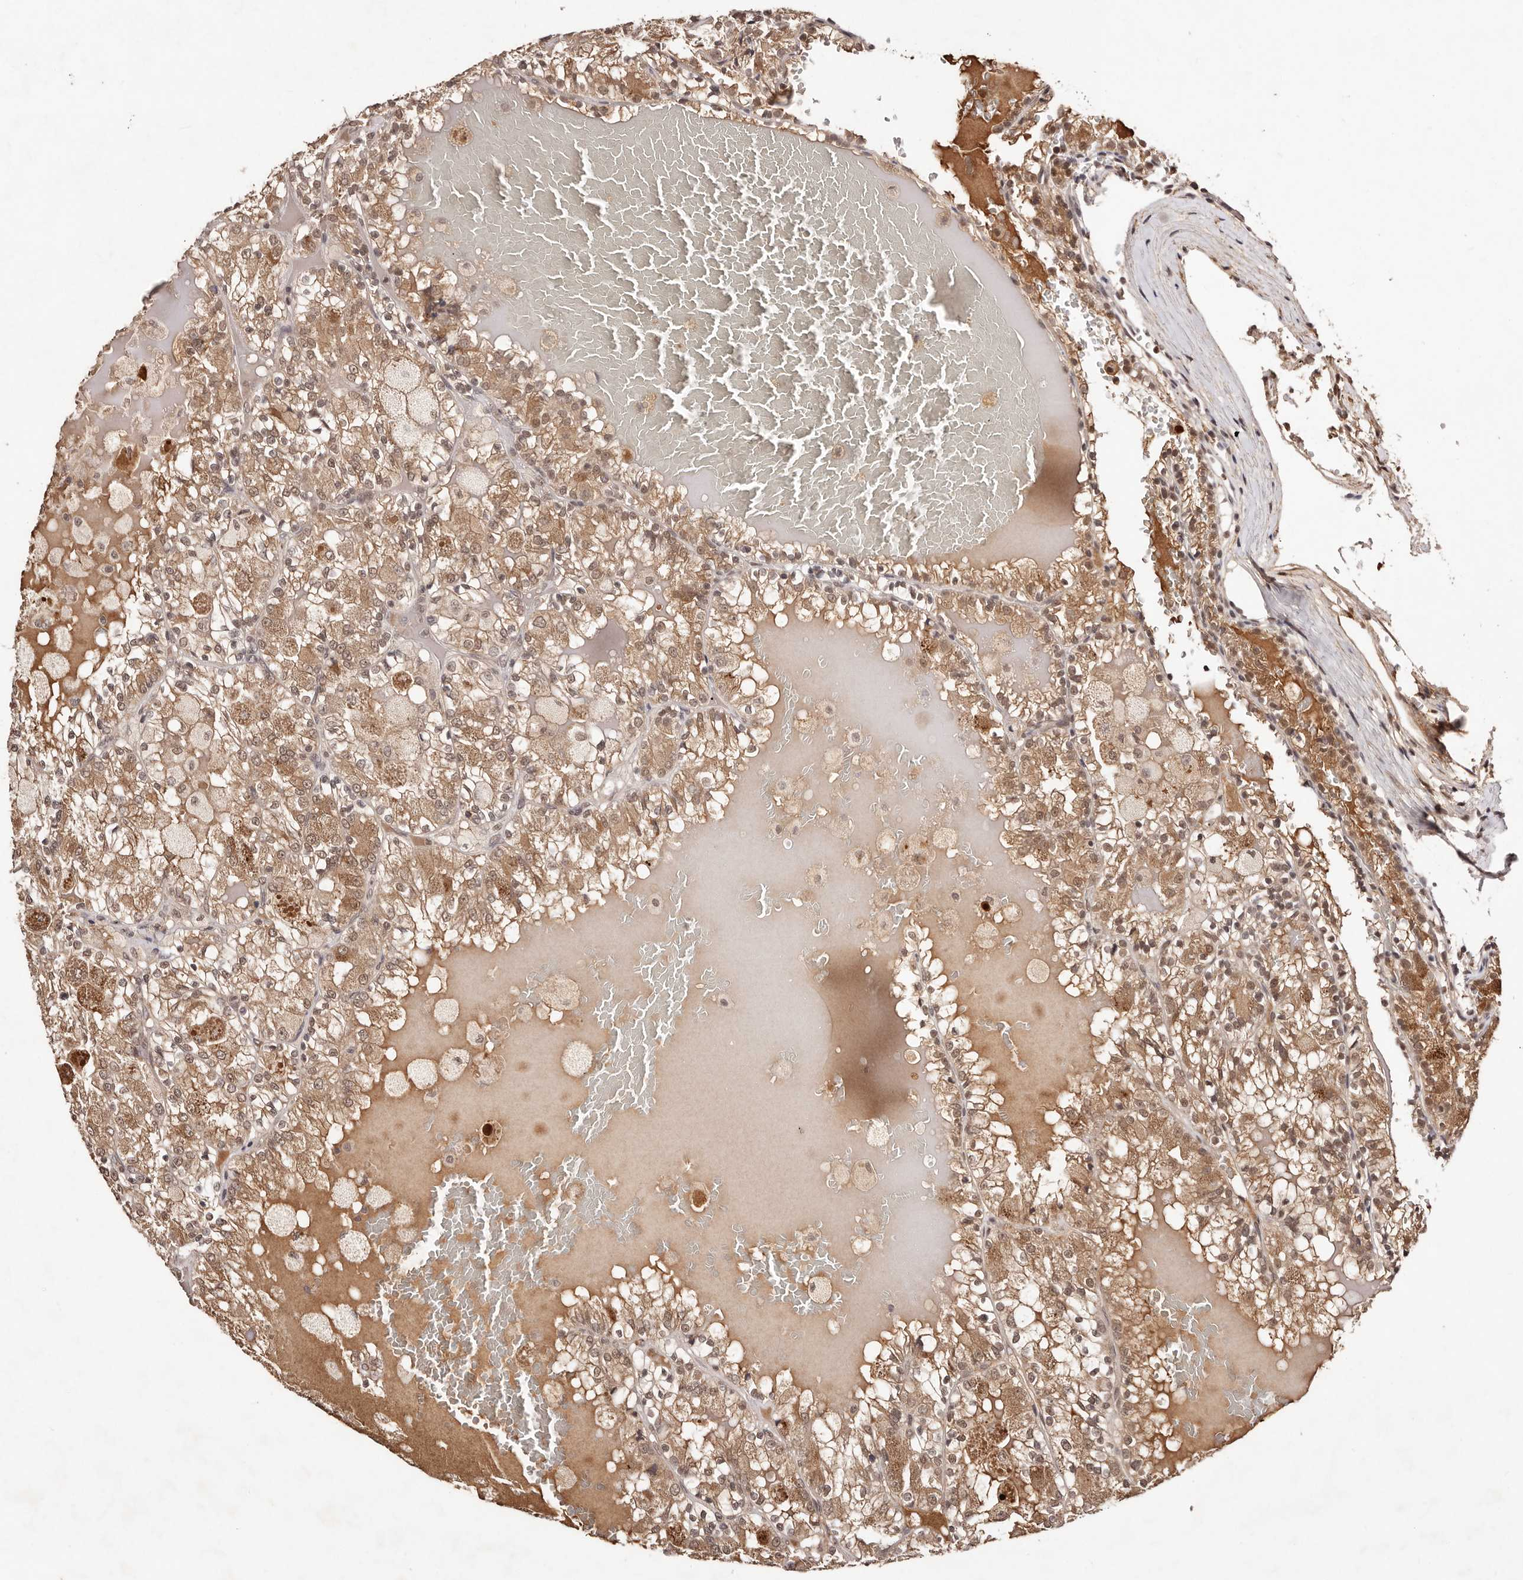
{"staining": {"intensity": "moderate", "quantity": ">75%", "location": "cytoplasmic/membranous,nuclear"}, "tissue": "renal cancer", "cell_type": "Tumor cells", "image_type": "cancer", "snomed": [{"axis": "morphology", "description": "Adenocarcinoma, NOS"}, {"axis": "topography", "description": "Kidney"}], "caption": "Immunohistochemistry of human renal cancer (adenocarcinoma) reveals medium levels of moderate cytoplasmic/membranous and nuclear positivity in about >75% of tumor cells.", "gene": "BICRAL", "patient": {"sex": "female", "age": 56}}